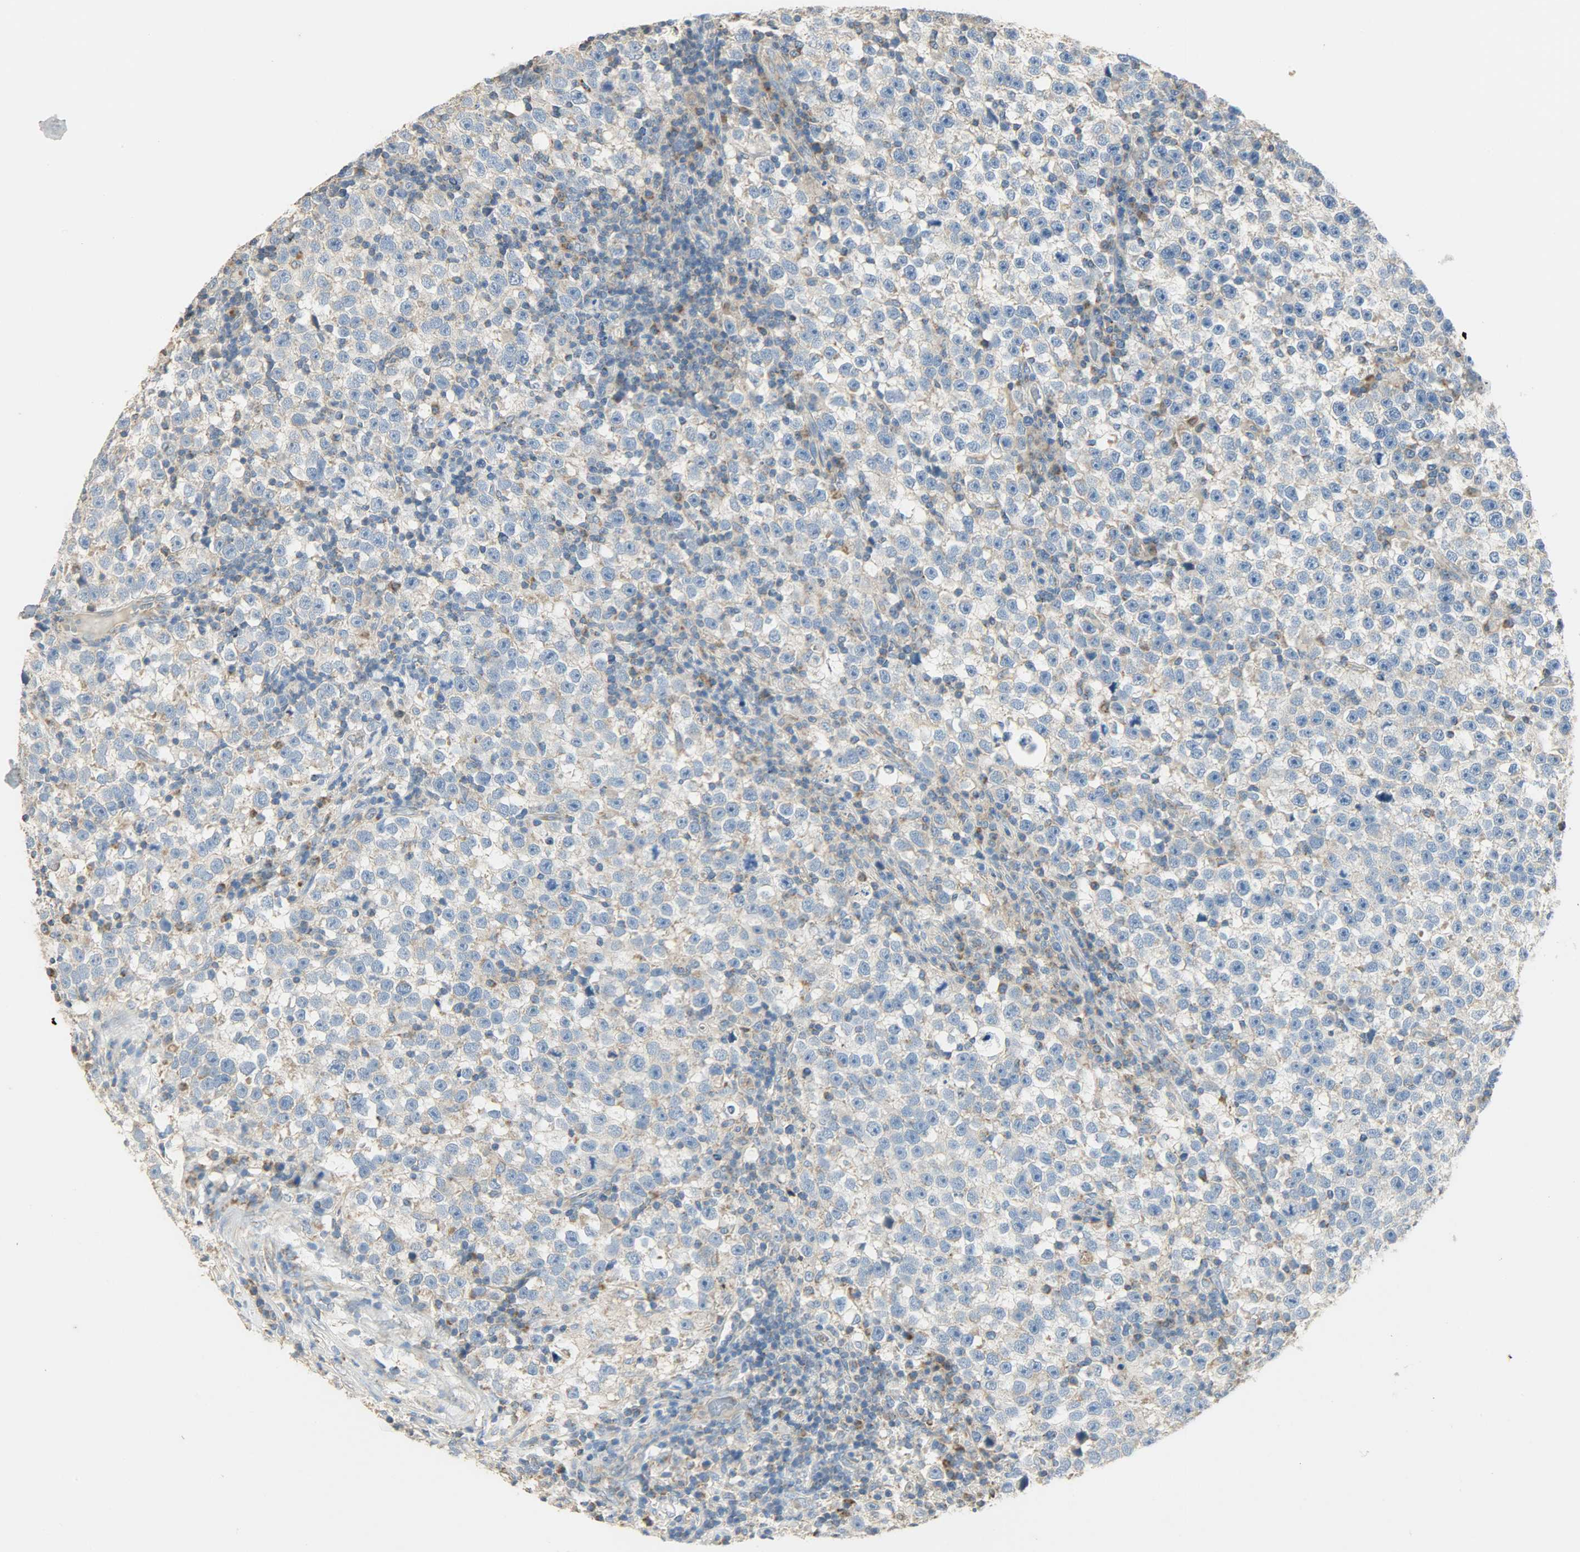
{"staining": {"intensity": "weak", "quantity": ">75%", "location": "cytoplasmic/membranous"}, "tissue": "testis cancer", "cell_type": "Tumor cells", "image_type": "cancer", "snomed": [{"axis": "morphology", "description": "Seminoma, NOS"}, {"axis": "topography", "description": "Testis"}], "caption": "A photomicrograph showing weak cytoplasmic/membranous staining in approximately >75% of tumor cells in testis cancer (seminoma), as visualized by brown immunohistochemical staining.", "gene": "NNT", "patient": {"sex": "male", "age": 43}}